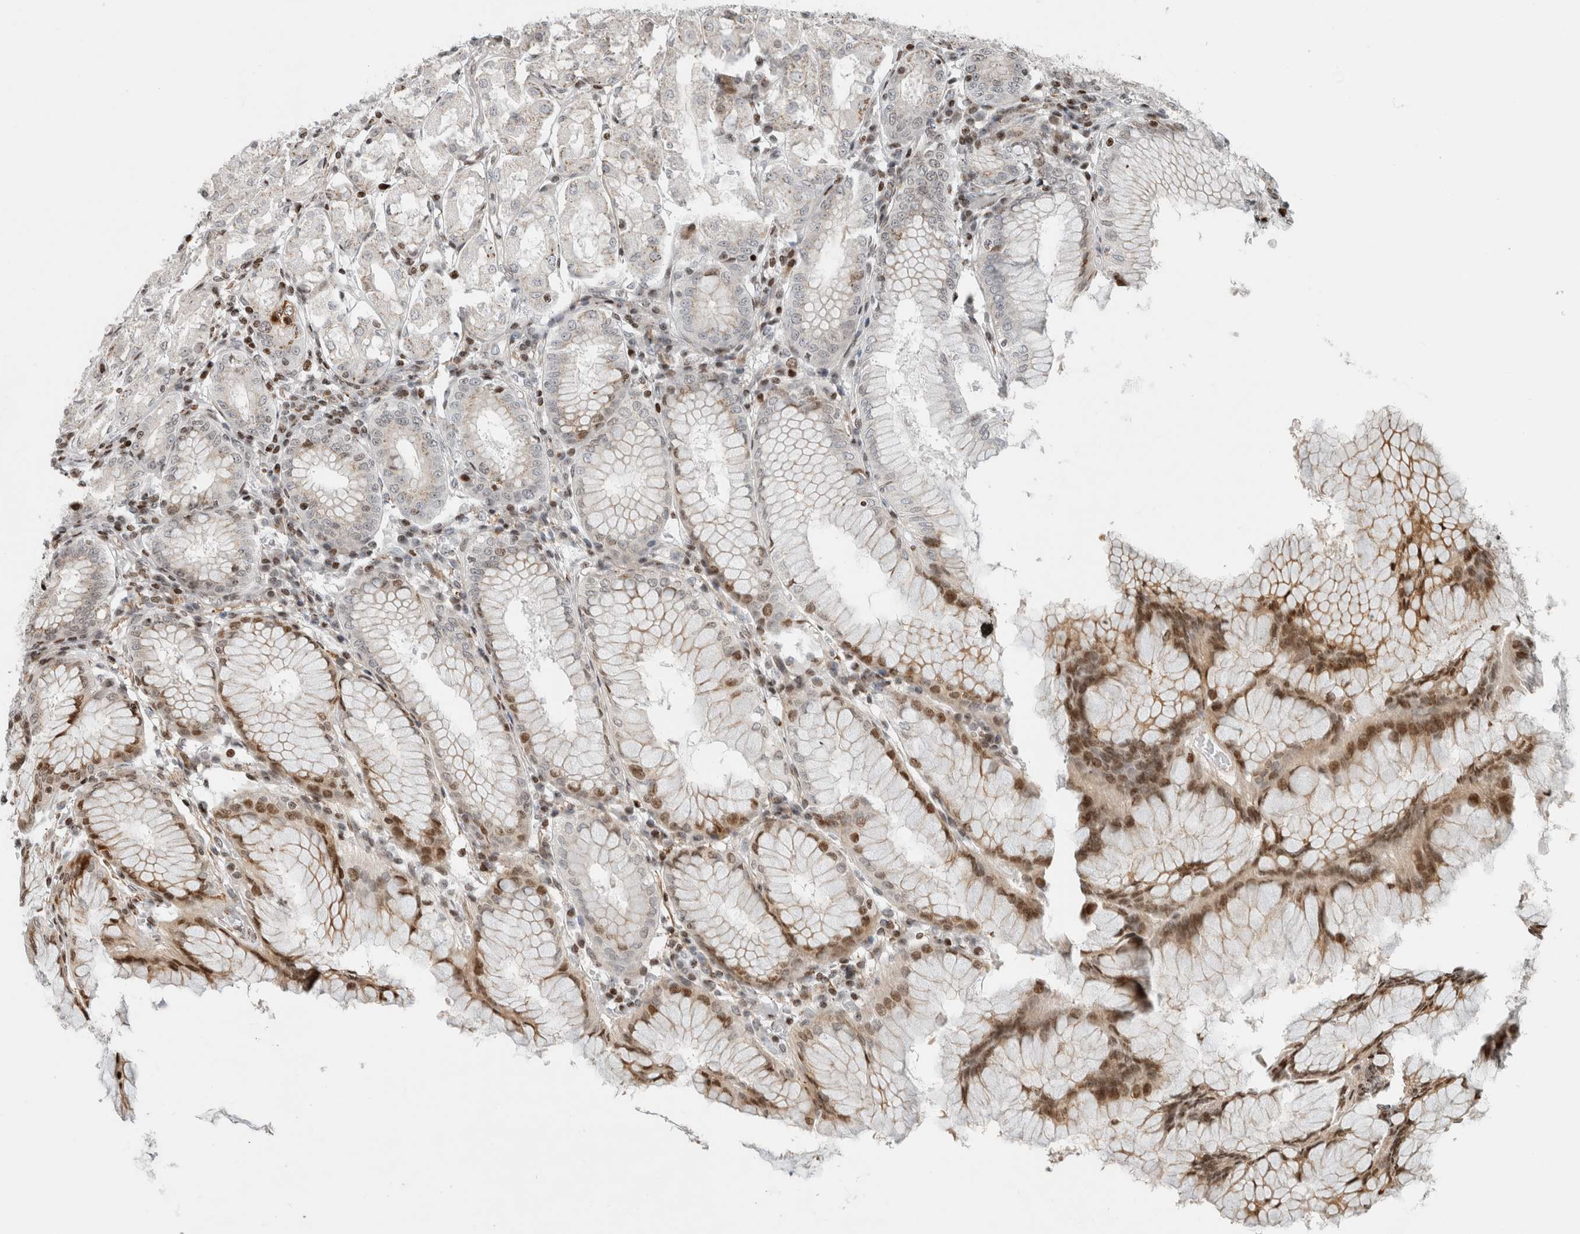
{"staining": {"intensity": "moderate", "quantity": "25%-75%", "location": "cytoplasmic/membranous,nuclear"}, "tissue": "stomach", "cell_type": "Glandular cells", "image_type": "normal", "snomed": [{"axis": "morphology", "description": "Normal tissue, NOS"}, {"axis": "topography", "description": "Stomach, lower"}], "caption": "Moderate cytoplasmic/membranous,nuclear protein positivity is seen in approximately 25%-75% of glandular cells in stomach. (DAB IHC, brown staining for protein, blue staining for nuclei).", "gene": "GINS4", "patient": {"sex": "female", "age": 56}}